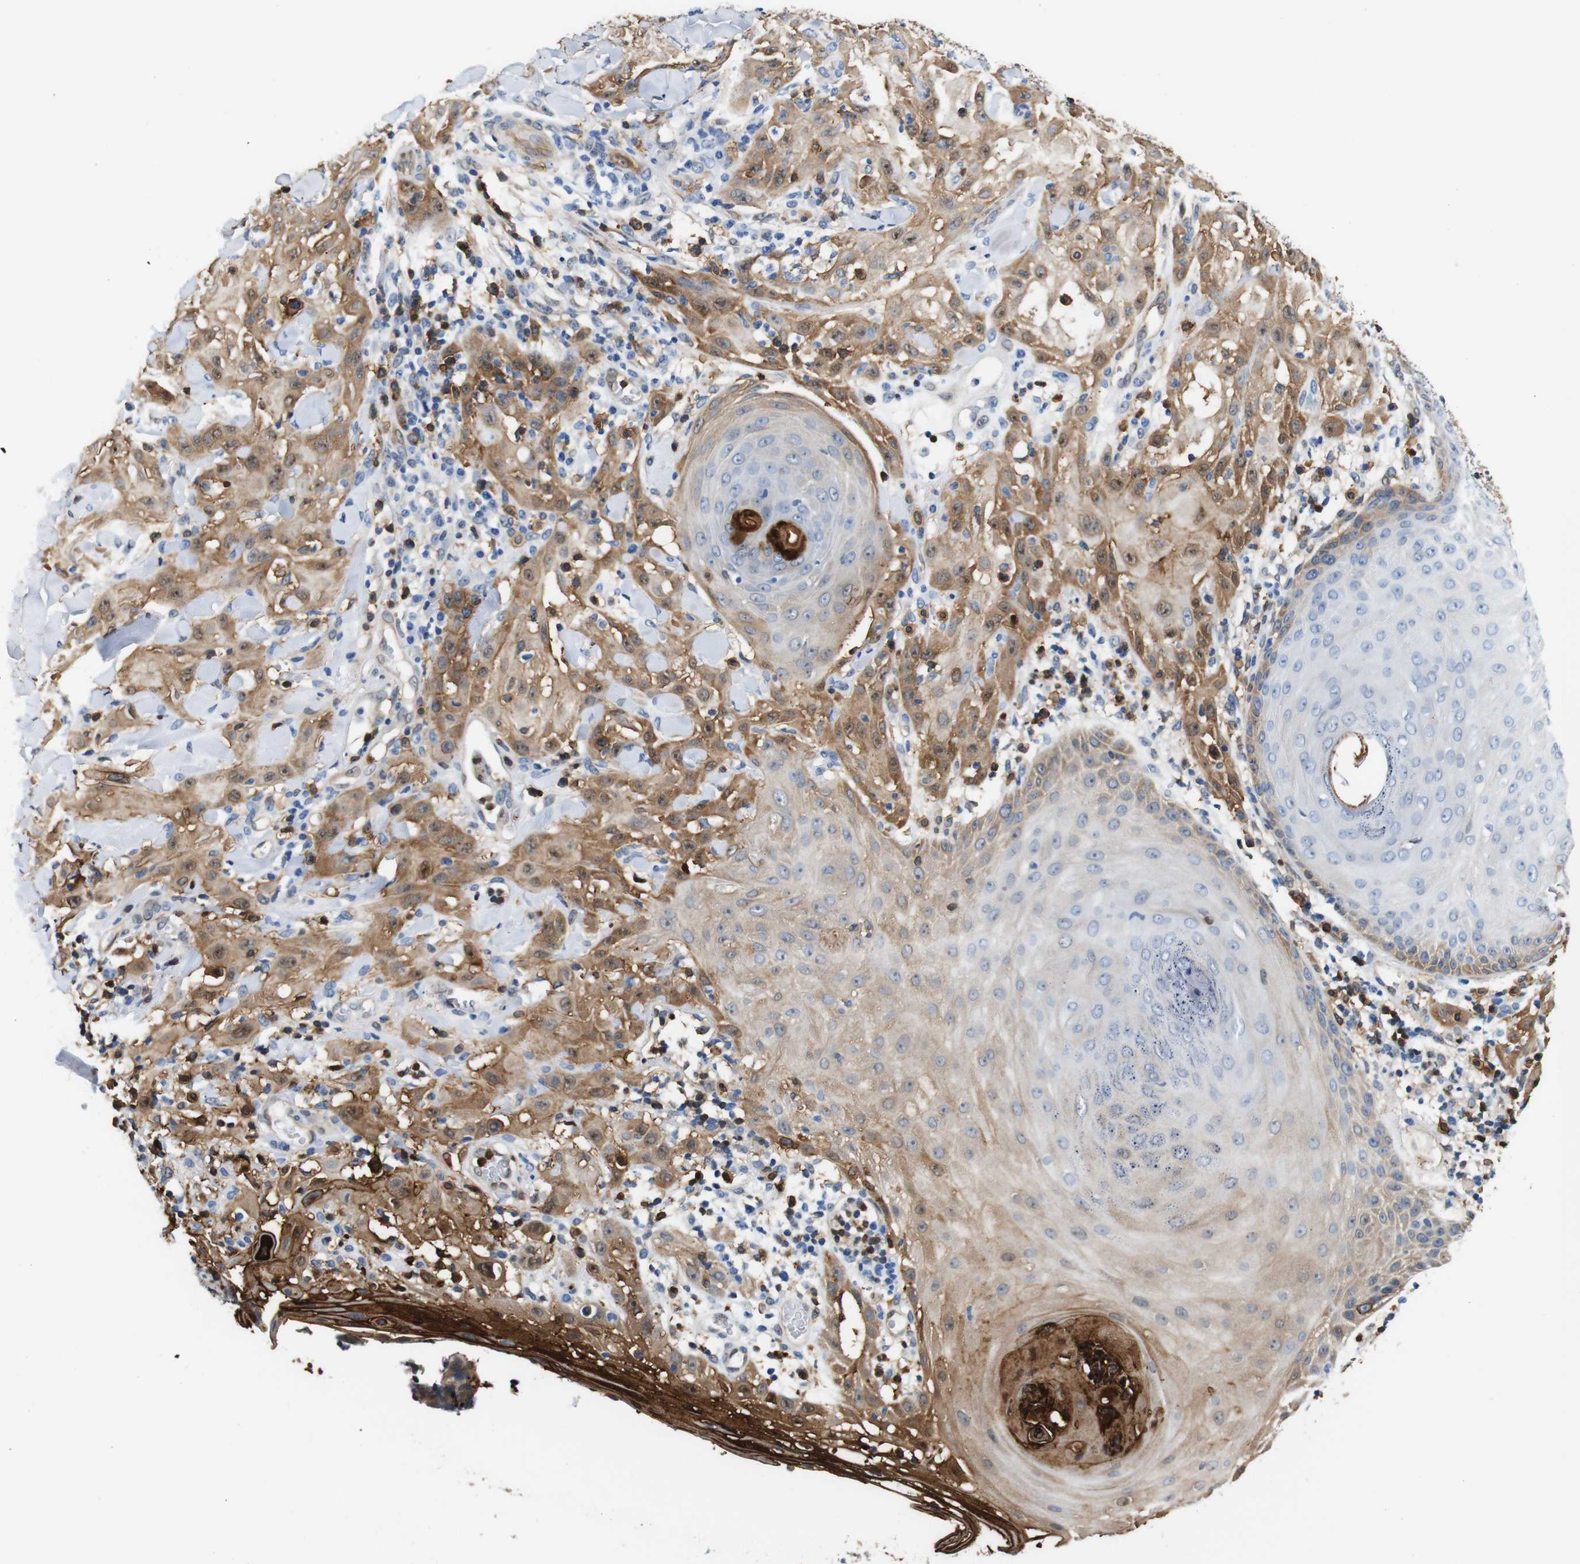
{"staining": {"intensity": "moderate", "quantity": ">75%", "location": "cytoplasmic/membranous"}, "tissue": "skin cancer", "cell_type": "Tumor cells", "image_type": "cancer", "snomed": [{"axis": "morphology", "description": "Squamous cell carcinoma, NOS"}, {"axis": "topography", "description": "Skin"}], "caption": "Immunohistochemical staining of skin cancer displays medium levels of moderate cytoplasmic/membranous protein positivity in approximately >75% of tumor cells.", "gene": "ANXA1", "patient": {"sex": "male", "age": 24}}